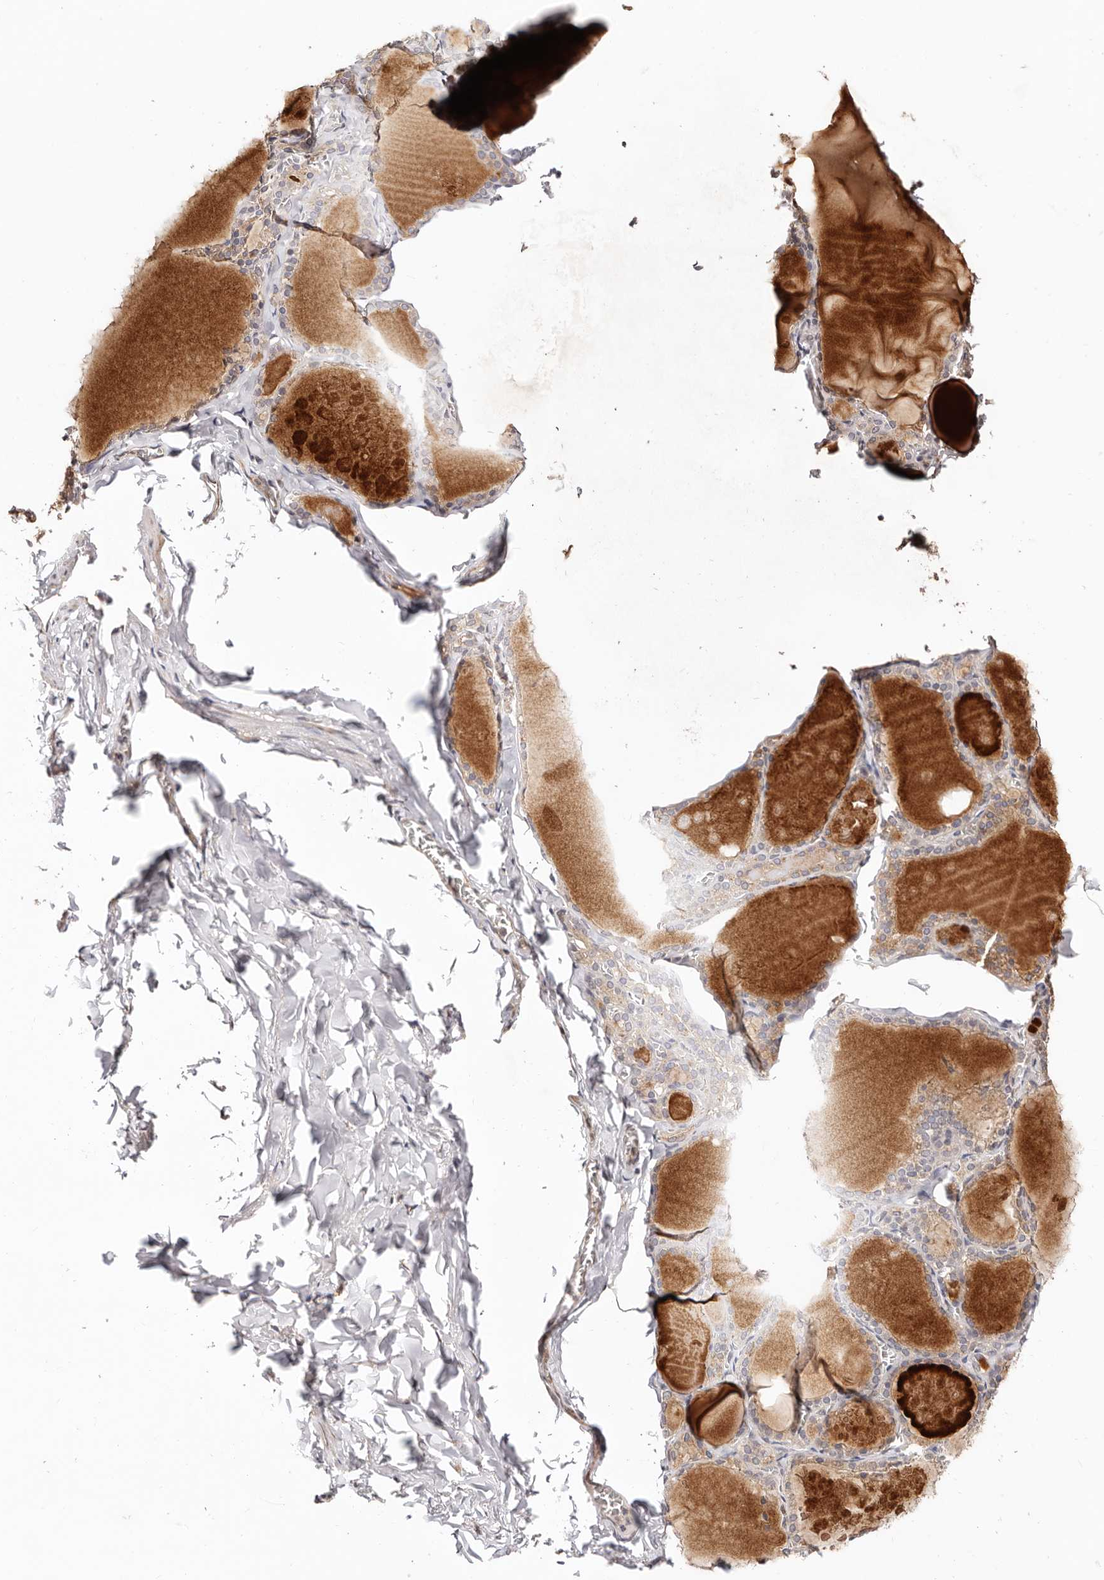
{"staining": {"intensity": "moderate", "quantity": "<25%", "location": "cytoplasmic/membranous"}, "tissue": "thyroid gland", "cell_type": "Glandular cells", "image_type": "normal", "snomed": [{"axis": "morphology", "description": "Normal tissue, NOS"}, {"axis": "topography", "description": "Thyroid gland"}], "caption": "Immunohistochemistry of normal human thyroid gland shows low levels of moderate cytoplasmic/membranous expression in about <25% of glandular cells.", "gene": "MAPK1", "patient": {"sex": "male", "age": 56}}